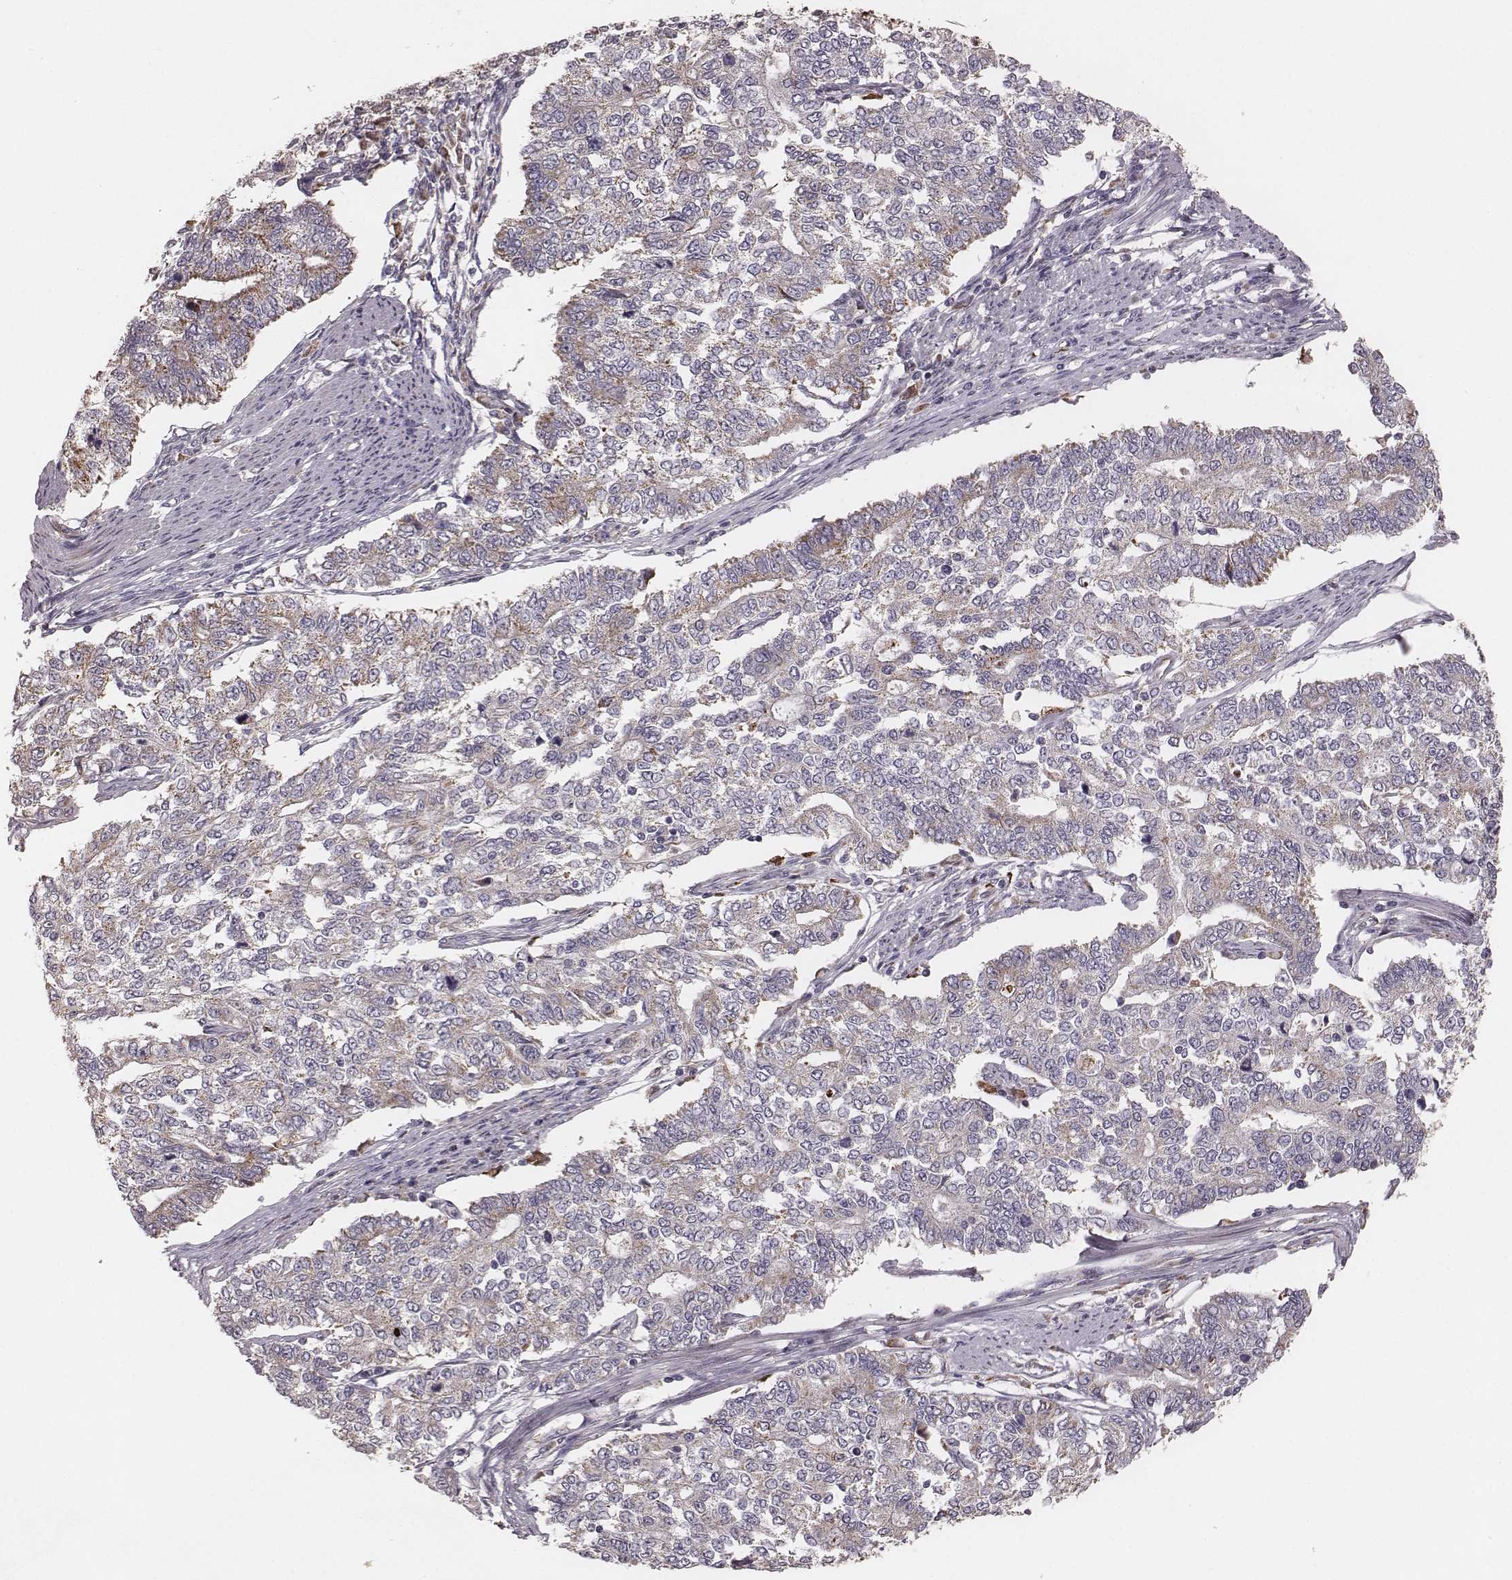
{"staining": {"intensity": "moderate", "quantity": ">75%", "location": "cytoplasmic/membranous"}, "tissue": "endometrial cancer", "cell_type": "Tumor cells", "image_type": "cancer", "snomed": [{"axis": "morphology", "description": "Adenocarcinoma, NOS"}, {"axis": "topography", "description": "Uterus"}], "caption": "Human endometrial cancer (adenocarcinoma) stained with a brown dye displays moderate cytoplasmic/membranous positive expression in approximately >75% of tumor cells.", "gene": "TUFM", "patient": {"sex": "female", "age": 59}}